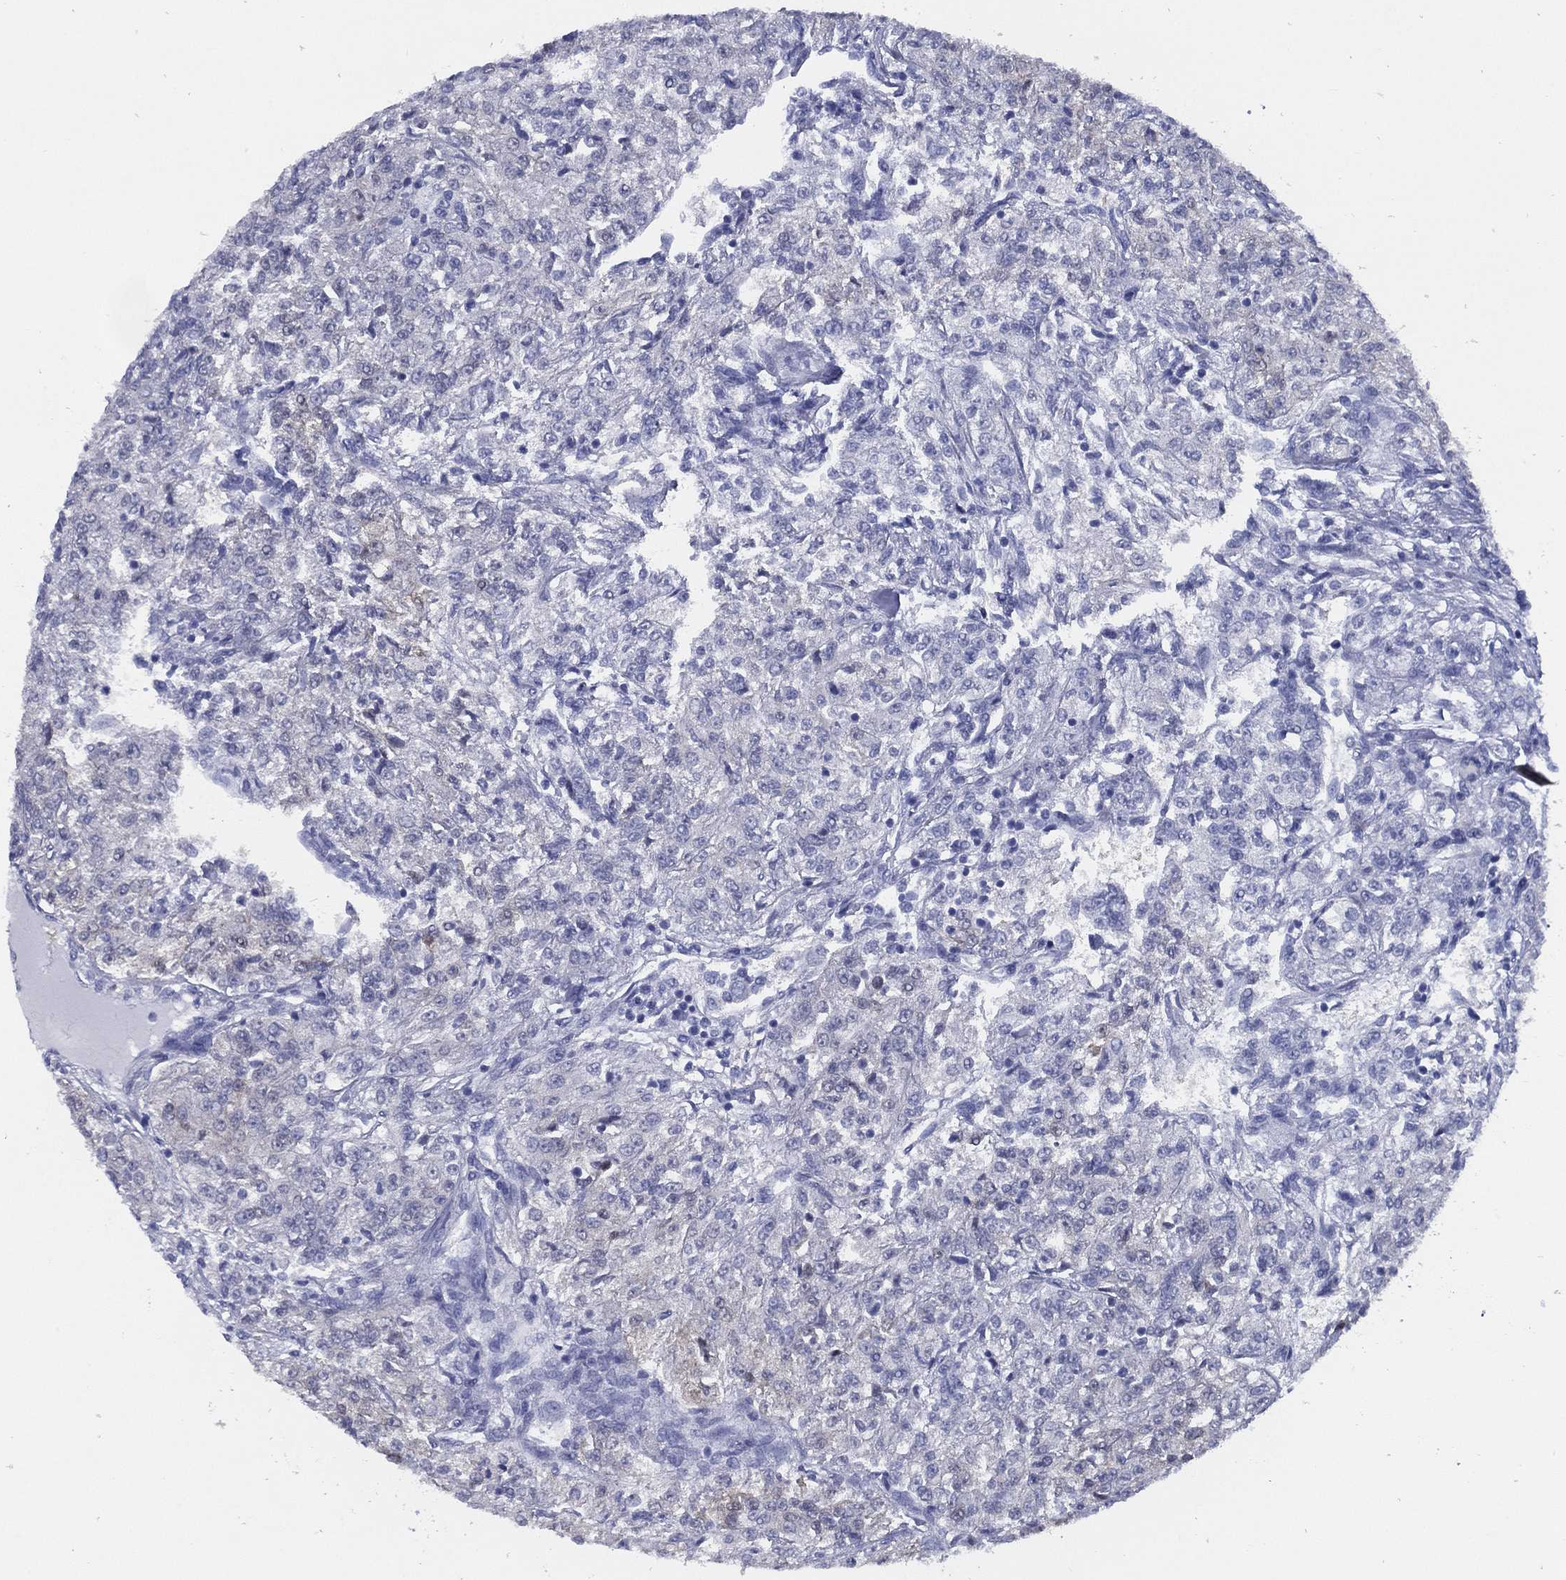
{"staining": {"intensity": "negative", "quantity": "none", "location": "none"}, "tissue": "renal cancer", "cell_type": "Tumor cells", "image_type": "cancer", "snomed": [{"axis": "morphology", "description": "Adenocarcinoma, NOS"}, {"axis": "topography", "description": "Kidney"}], "caption": "IHC photomicrograph of renal cancer (adenocarcinoma) stained for a protein (brown), which shows no staining in tumor cells.", "gene": "TMEM252", "patient": {"sex": "female", "age": 63}}